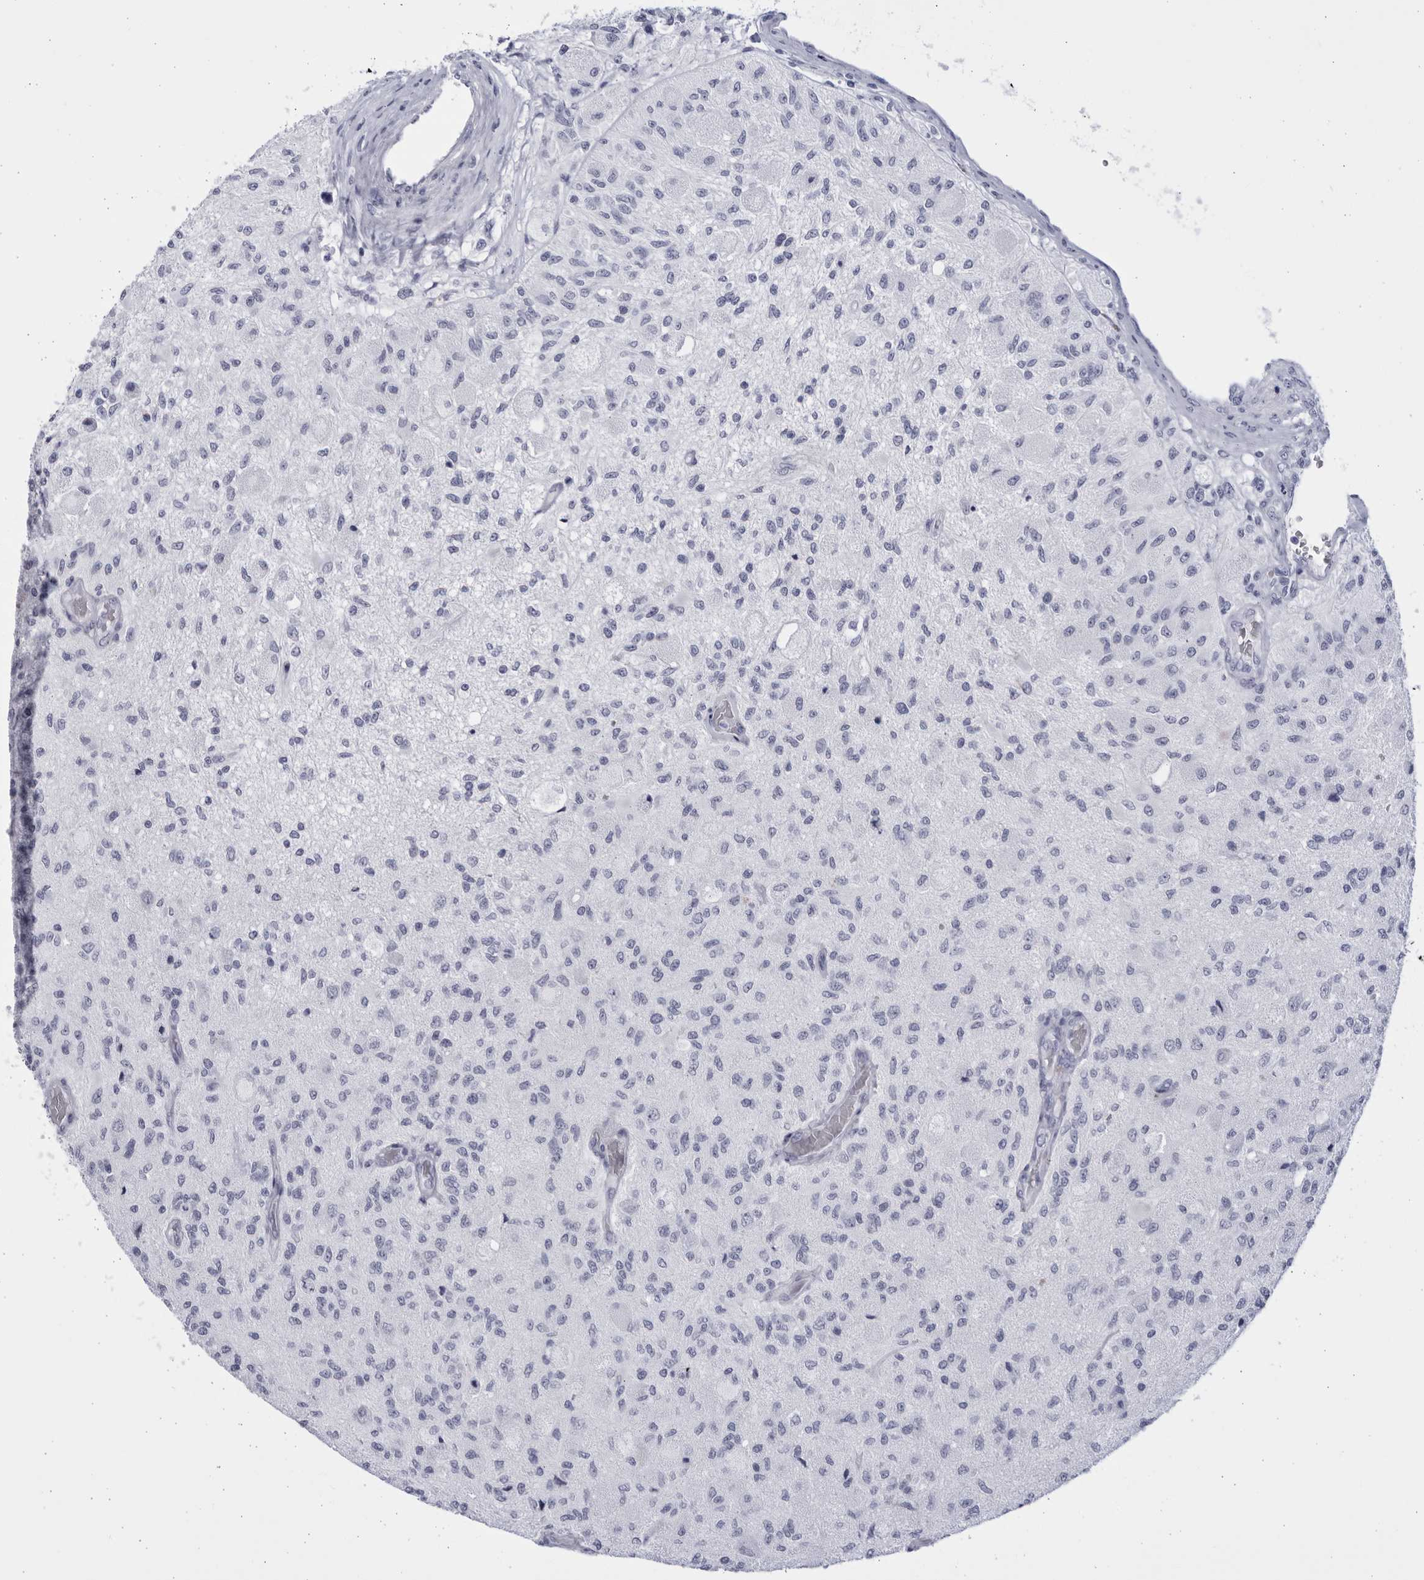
{"staining": {"intensity": "negative", "quantity": "none", "location": "none"}, "tissue": "glioma", "cell_type": "Tumor cells", "image_type": "cancer", "snomed": [{"axis": "morphology", "description": "Normal tissue, NOS"}, {"axis": "morphology", "description": "Glioma, malignant, High grade"}, {"axis": "topography", "description": "Cerebral cortex"}], "caption": "A high-resolution image shows immunohistochemistry (IHC) staining of malignant high-grade glioma, which shows no significant expression in tumor cells.", "gene": "CCDC181", "patient": {"sex": "male", "age": 77}}